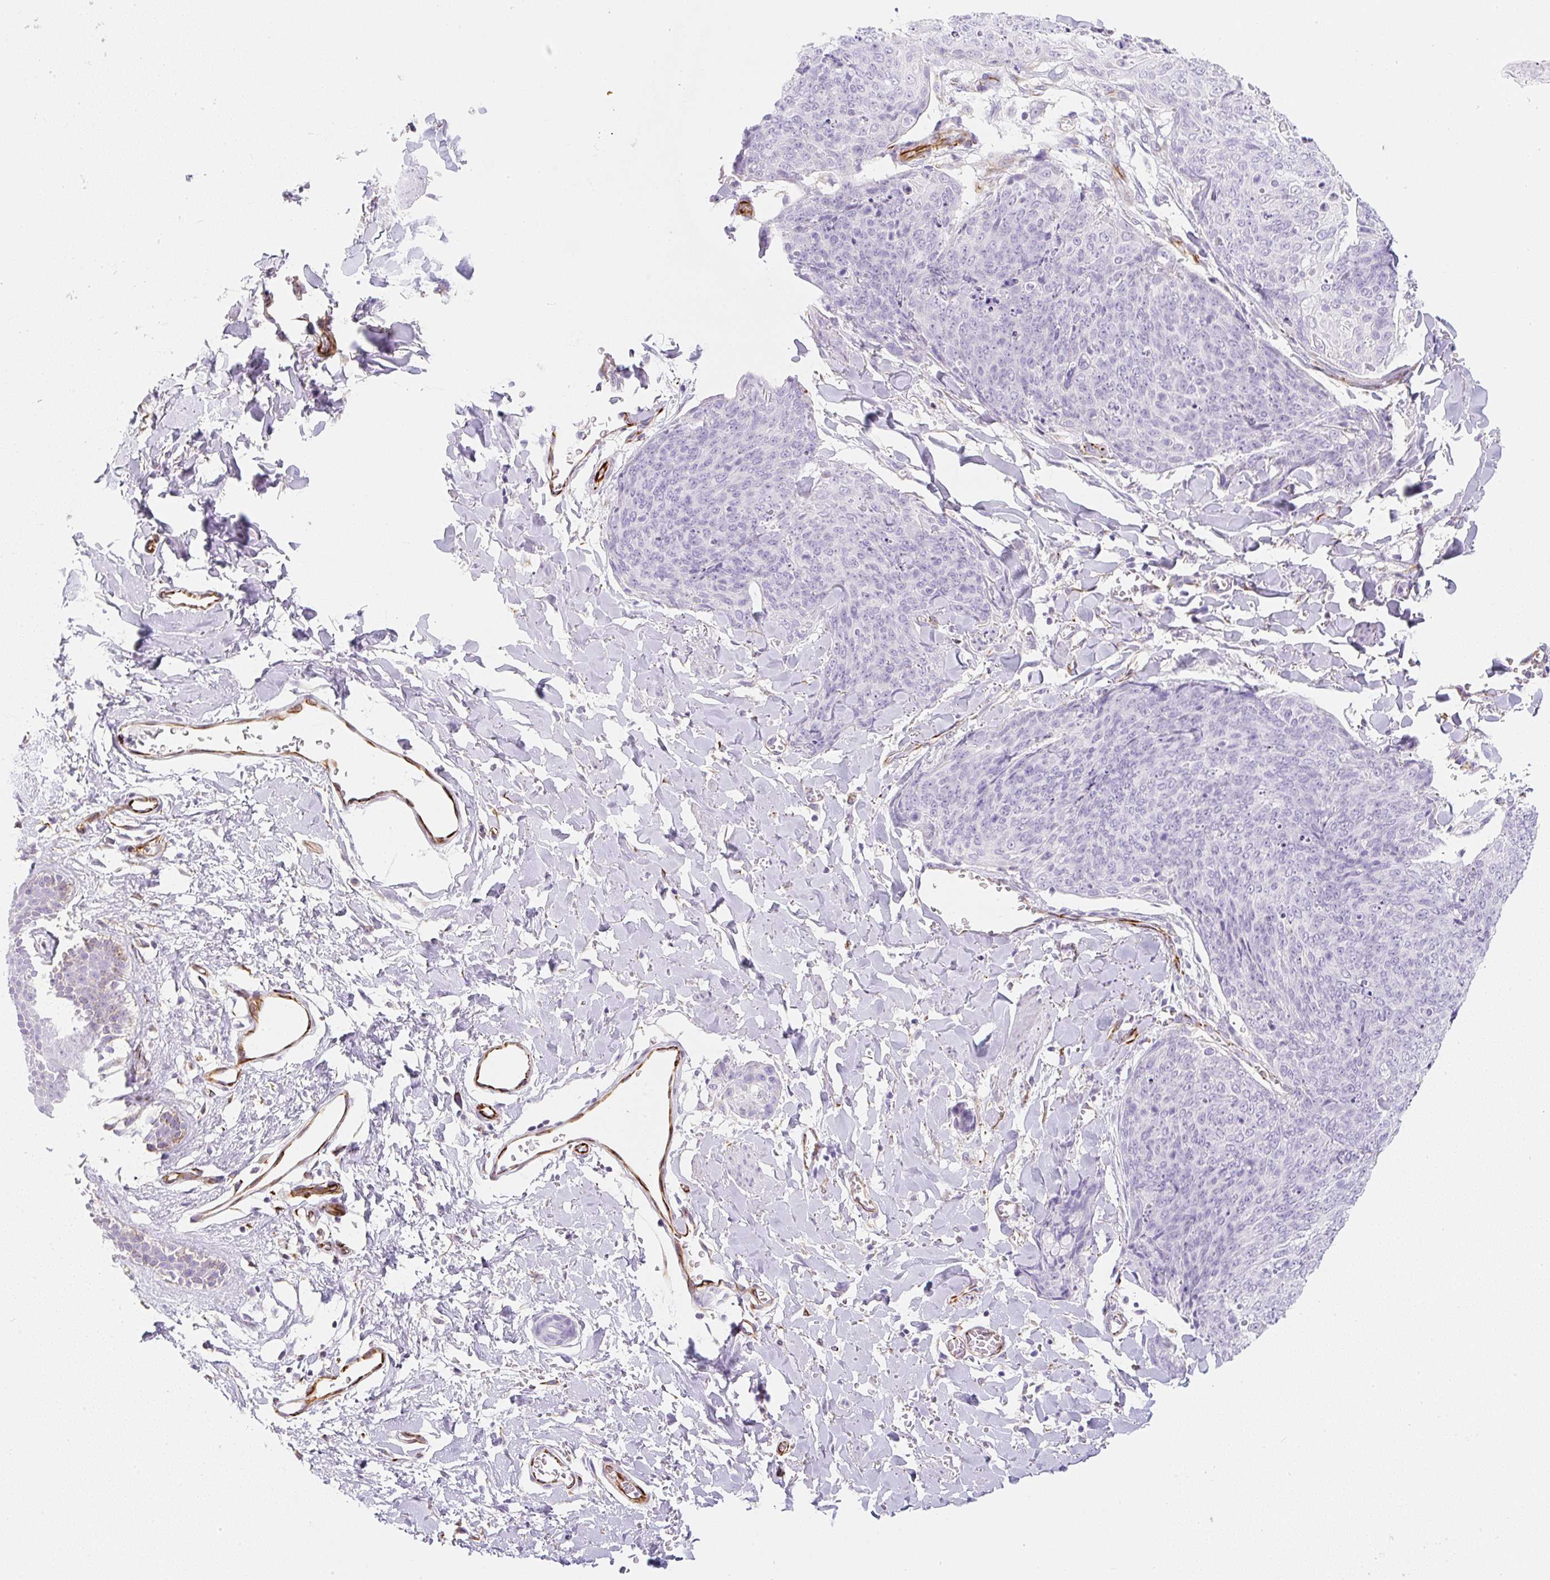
{"staining": {"intensity": "negative", "quantity": "none", "location": "none"}, "tissue": "skin cancer", "cell_type": "Tumor cells", "image_type": "cancer", "snomed": [{"axis": "morphology", "description": "Squamous cell carcinoma, NOS"}, {"axis": "topography", "description": "Skin"}, {"axis": "topography", "description": "Vulva"}], "caption": "Human skin cancer stained for a protein using IHC demonstrates no expression in tumor cells.", "gene": "ZNF689", "patient": {"sex": "female", "age": 85}}